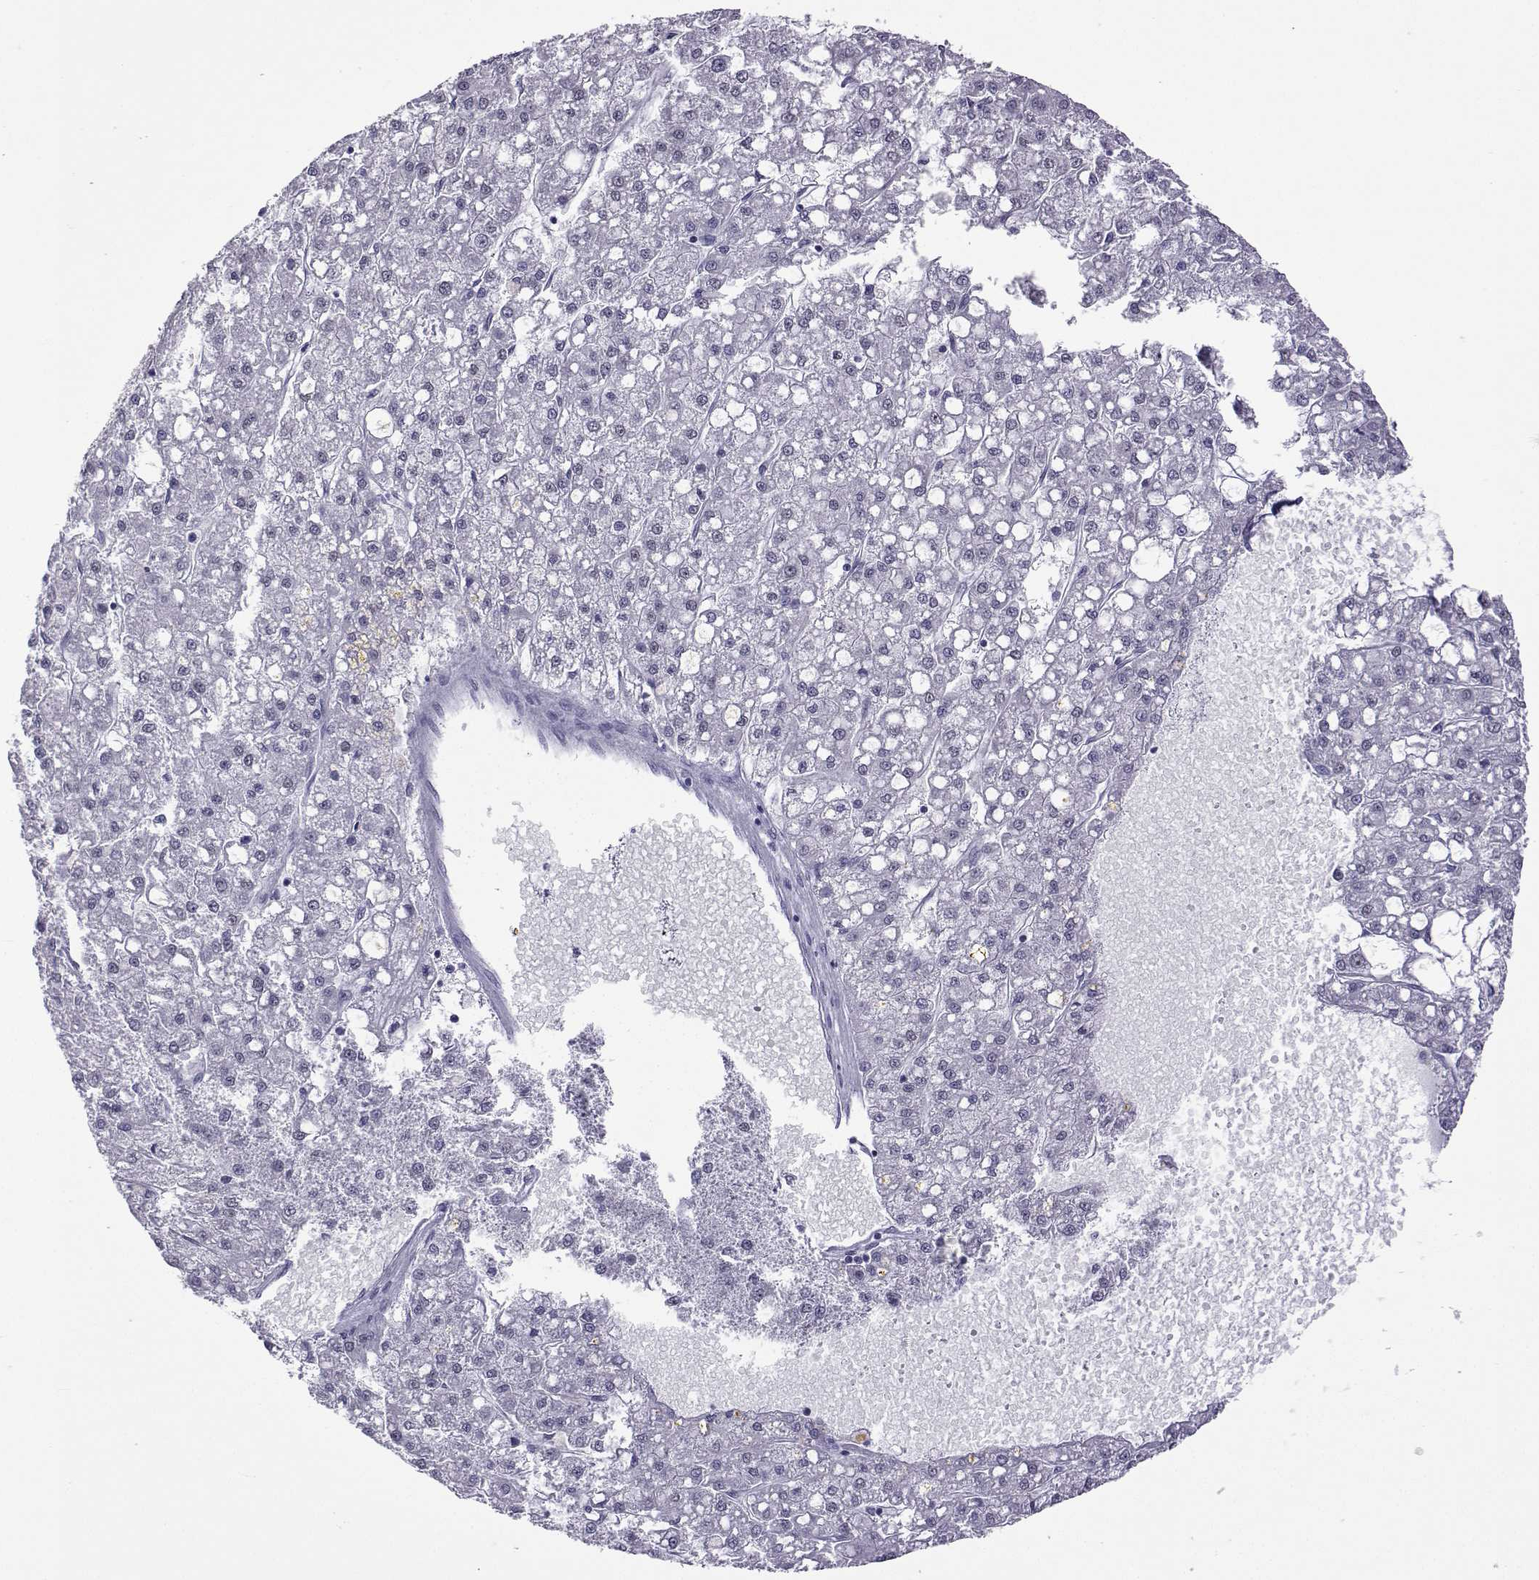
{"staining": {"intensity": "negative", "quantity": "none", "location": "none"}, "tissue": "liver cancer", "cell_type": "Tumor cells", "image_type": "cancer", "snomed": [{"axis": "morphology", "description": "Carcinoma, Hepatocellular, NOS"}, {"axis": "topography", "description": "Liver"}], "caption": "IHC of hepatocellular carcinoma (liver) exhibits no staining in tumor cells.", "gene": "ACTL7A", "patient": {"sex": "male", "age": 67}}